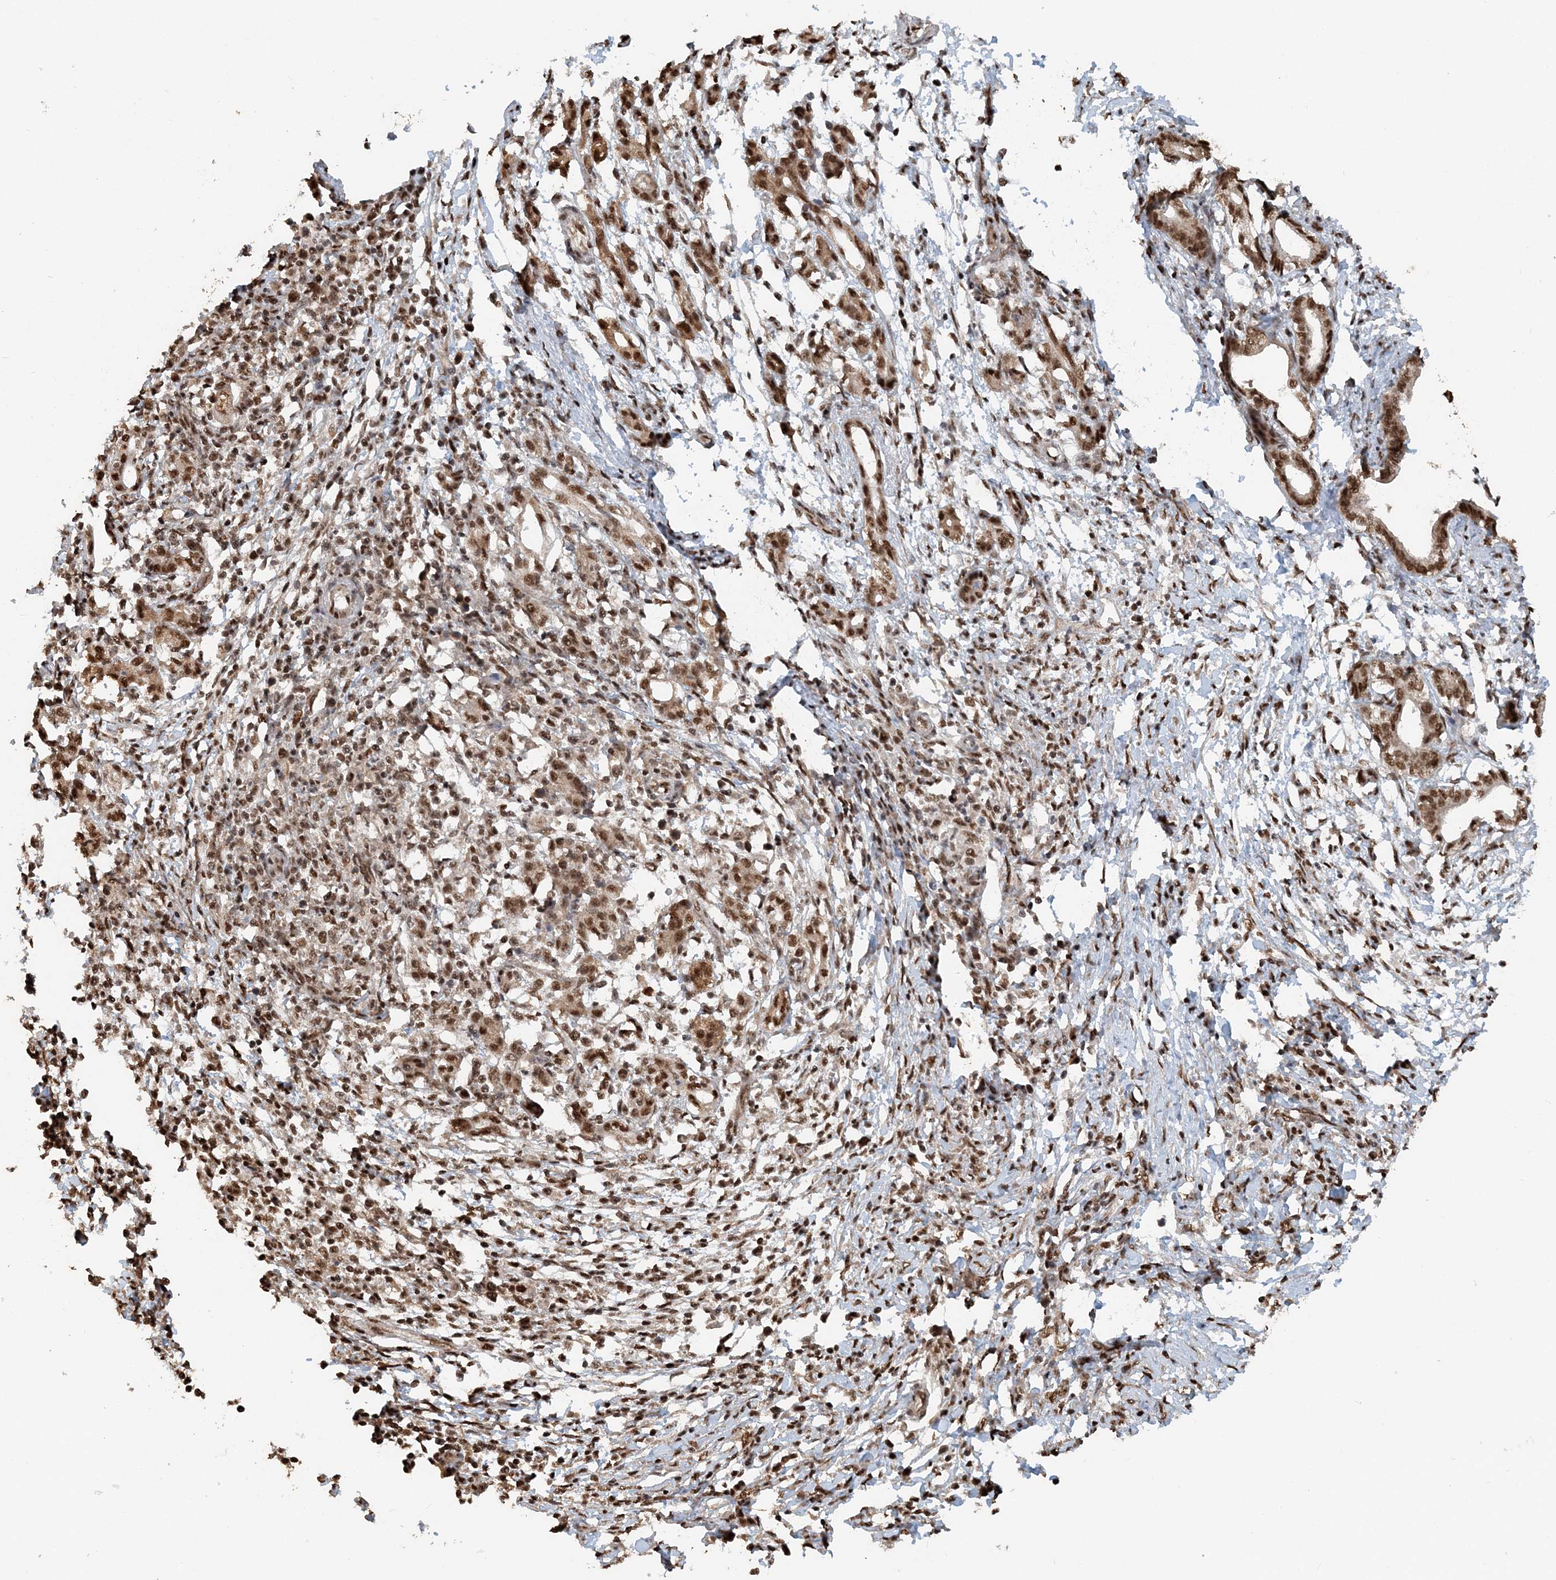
{"staining": {"intensity": "moderate", "quantity": ">75%", "location": "cytoplasmic/membranous,nuclear"}, "tissue": "pancreatic cancer", "cell_type": "Tumor cells", "image_type": "cancer", "snomed": [{"axis": "morphology", "description": "Adenocarcinoma, NOS"}, {"axis": "topography", "description": "Pancreas"}], "caption": "A histopathology image of pancreatic cancer (adenocarcinoma) stained for a protein reveals moderate cytoplasmic/membranous and nuclear brown staining in tumor cells. (IHC, brightfield microscopy, high magnification).", "gene": "ARHGAP35", "patient": {"sex": "female", "age": 55}}